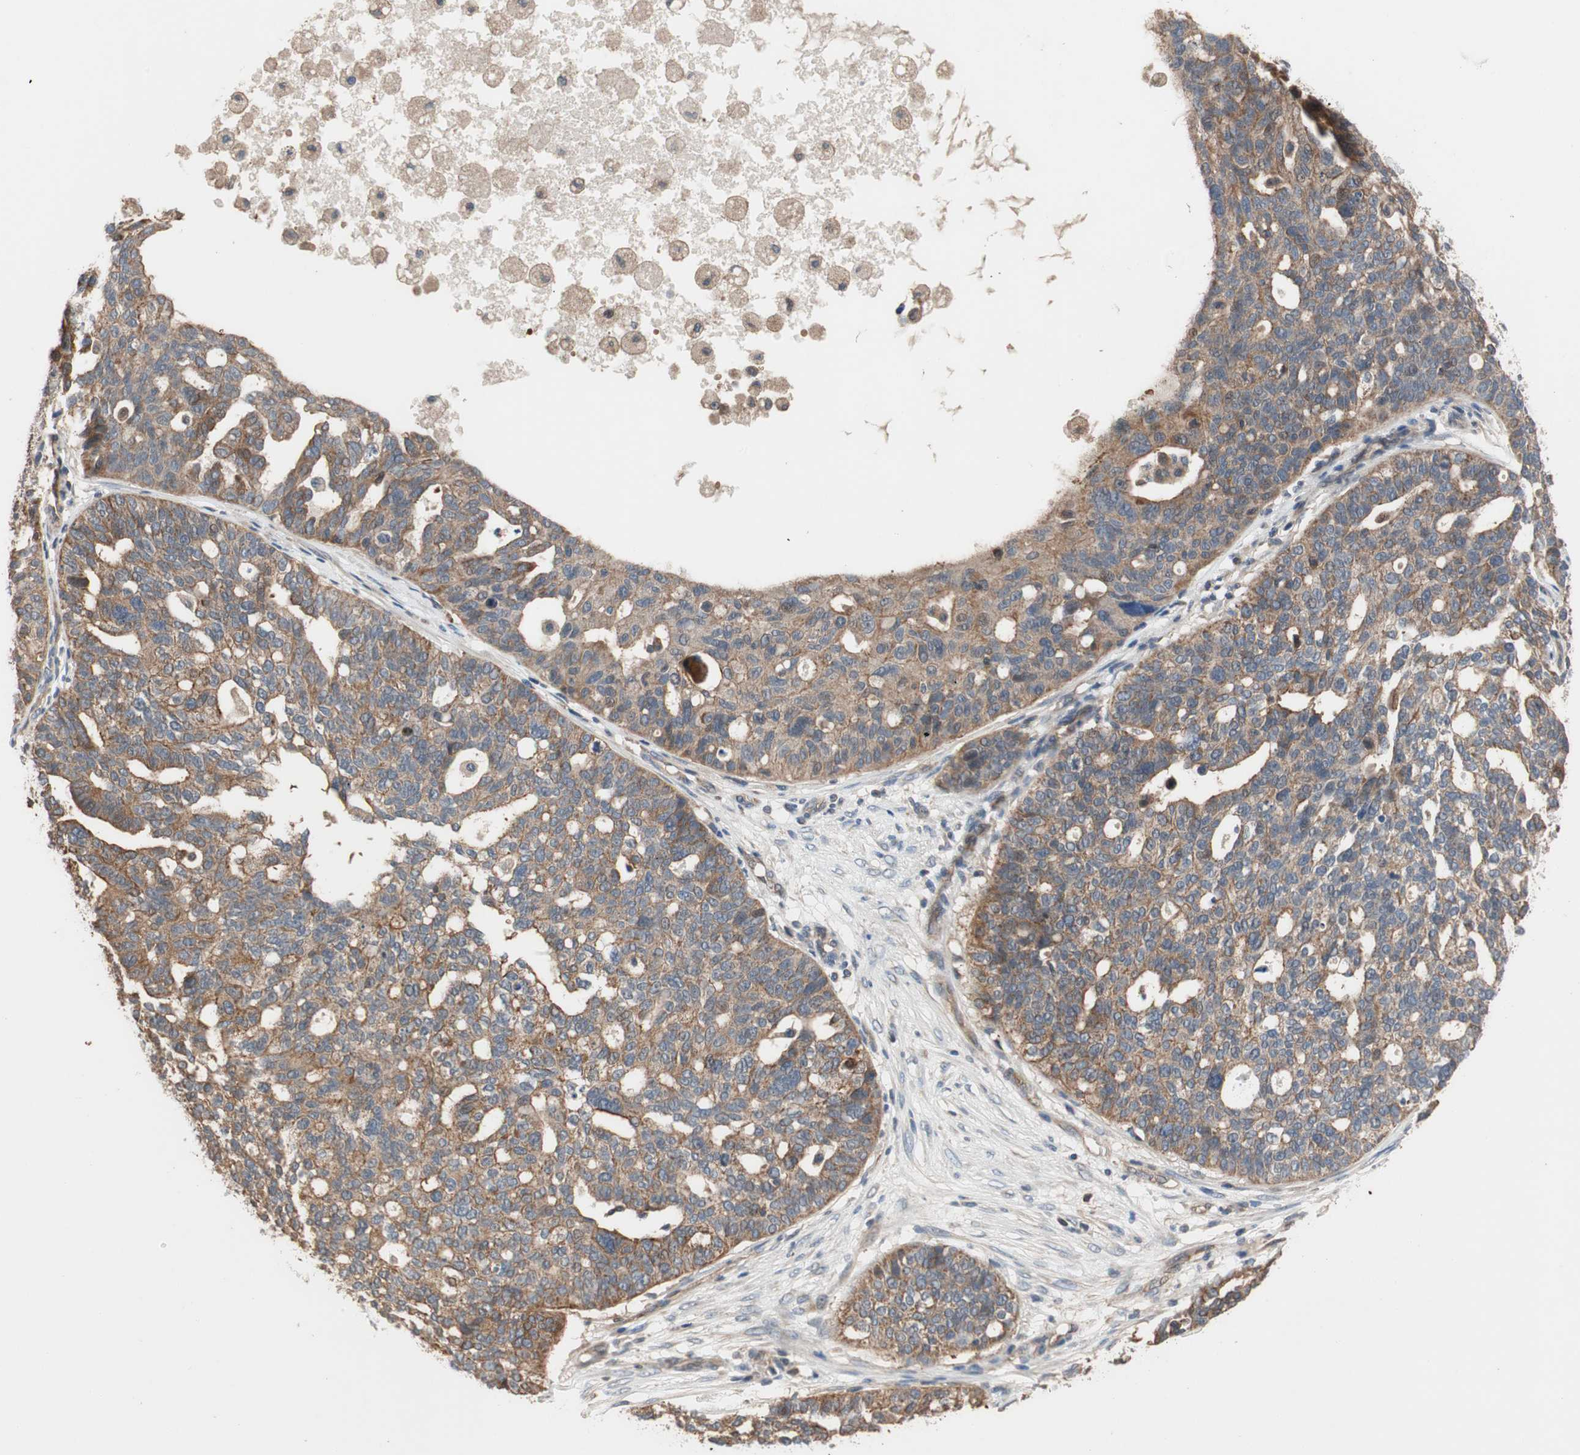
{"staining": {"intensity": "strong", "quantity": ">75%", "location": "cytoplasmic/membranous"}, "tissue": "ovarian cancer", "cell_type": "Tumor cells", "image_type": "cancer", "snomed": [{"axis": "morphology", "description": "Cystadenocarcinoma, serous, NOS"}, {"axis": "topography", "description": "Ovary"}], "caption": "This image reveals ovarian cancer (serous cystadenocarcinoma) stained with IHC to label a protein in brown. The cytoplasmic/membranous of tumor cells show strong positivity for the protein. Nuclei are counter-stained blue.", "gene": "MAP4K2", "patient": {"sex": "female", "age": 59}}